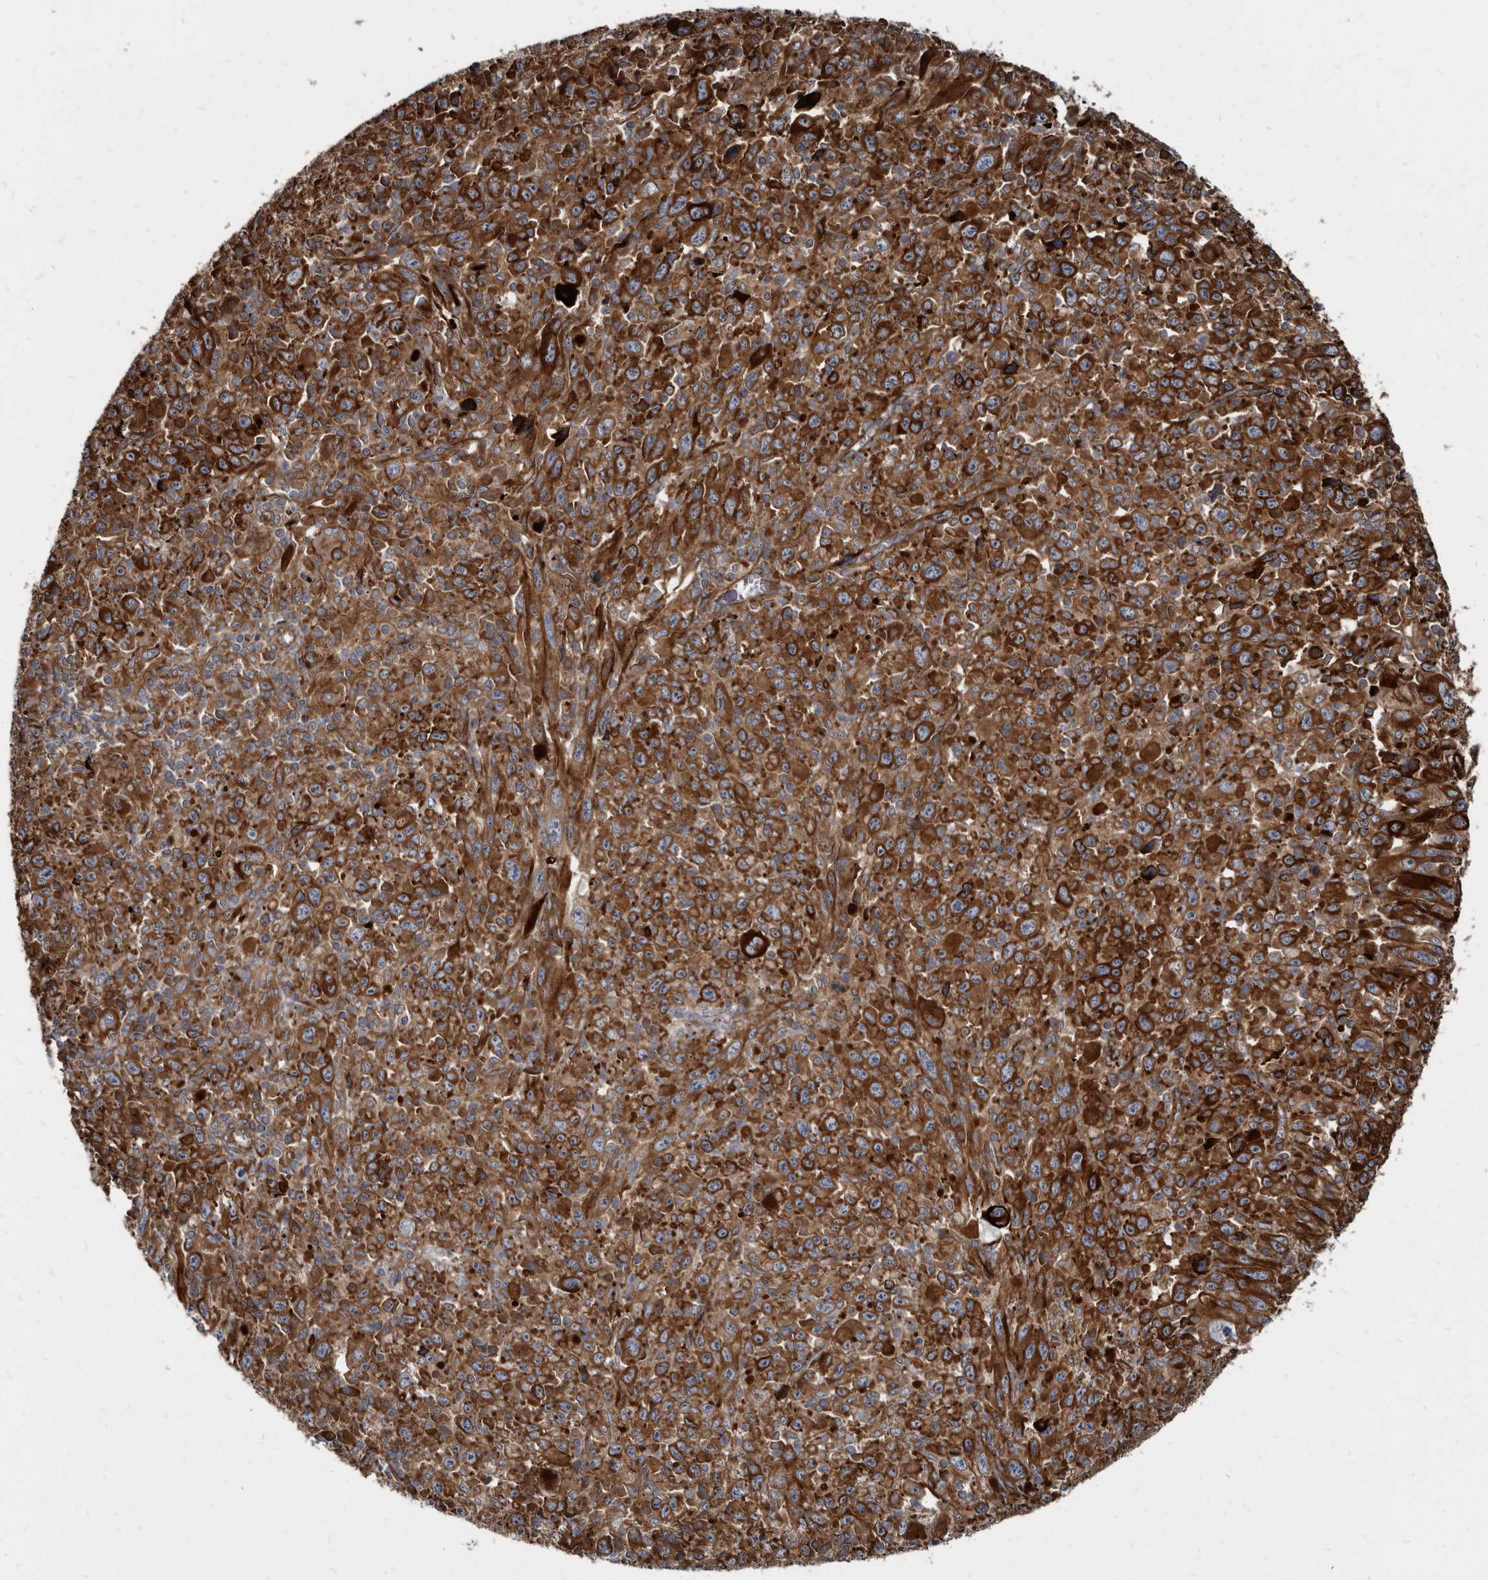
{"staining": {"intensity": "strong", "quantity": ">75%", "location": "cytoplasmic/membranous"}, "tissue": "melanoma", "cell_type": "Tumor cells", "image_type": "cancer", "snomed": [{"axis": "morphology", "description": "Malignant melanoma, Metastatic site"}, {"axis": "topography", "description": "Skin"}], "caption": "Protein expression analysis of human malignant melanoma (metastatic site) reveals strong cytoplasmic/membranous positivity in approximately >75% of tumor cells.", "gene": "KCTD20", "patient": {"sex": "female", "age": 56}}